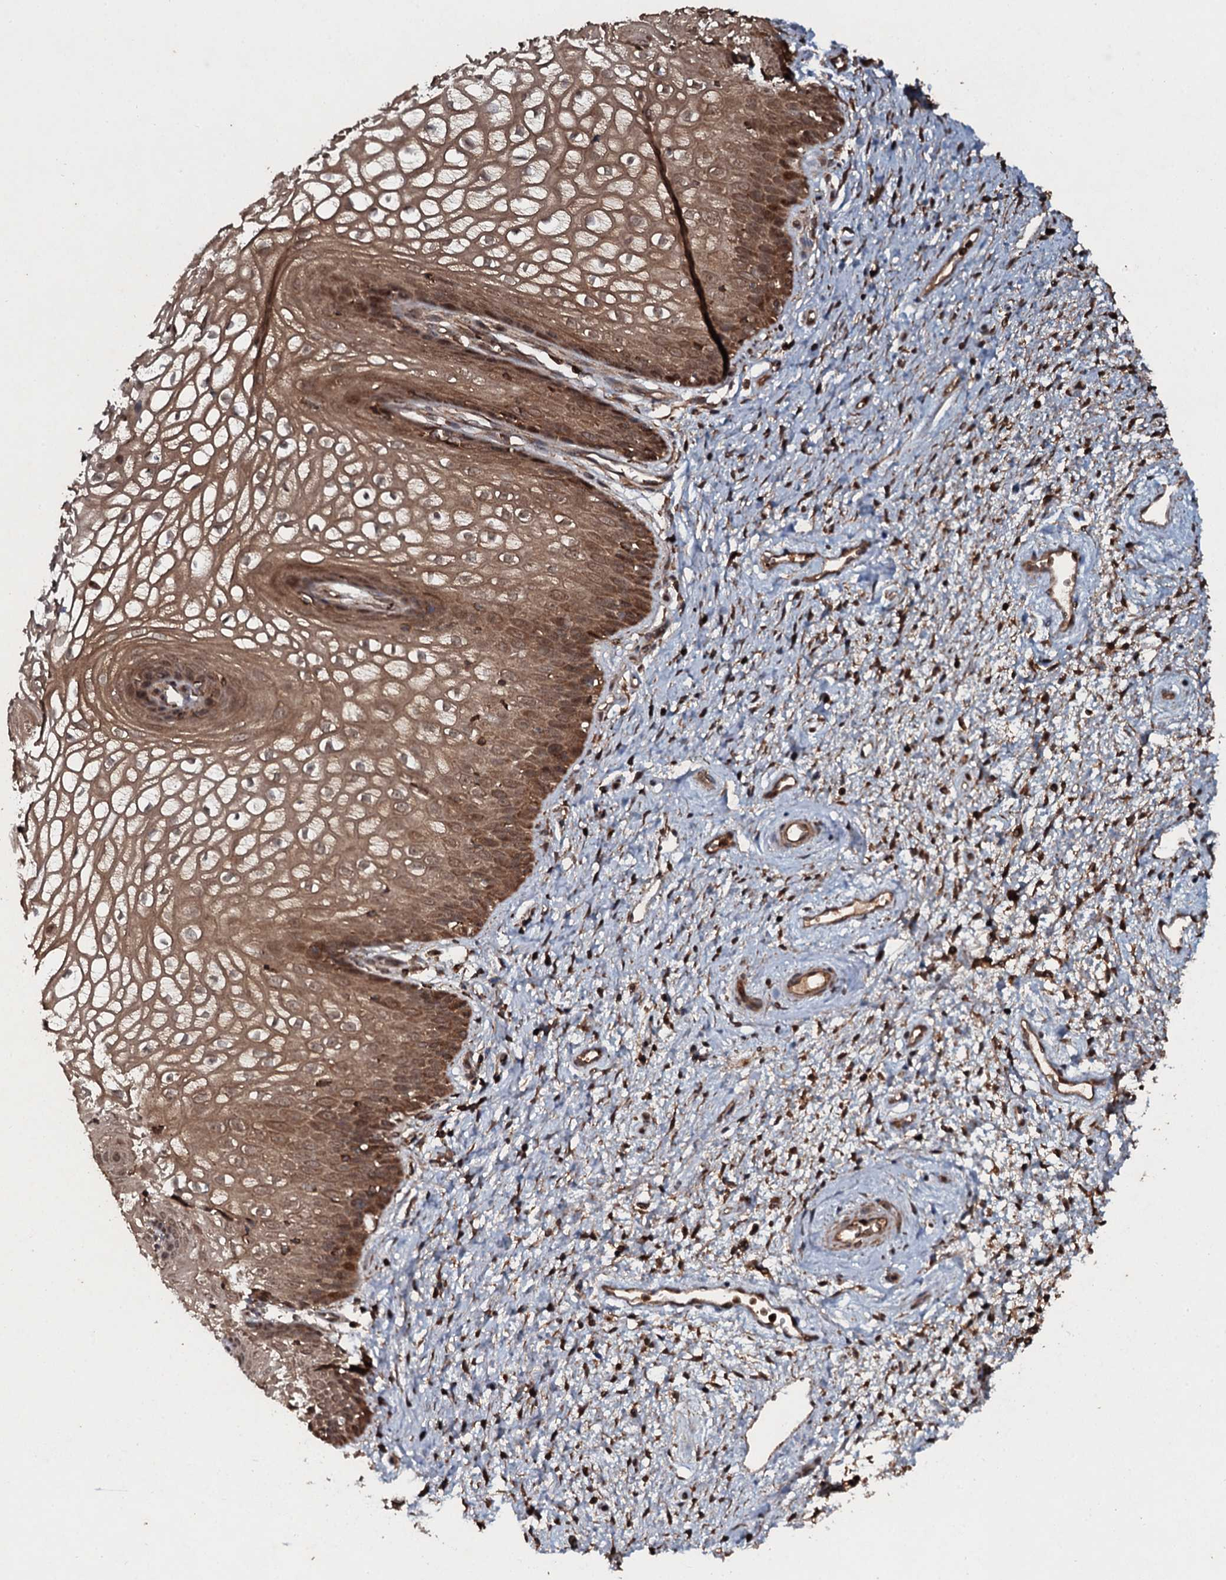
{"staining": {"intensity": "strong", "quantity": "25%-75%", "location": "cytoplasmic/membranous,nuclear"}, "tissue": "vagina", "cell_type": "Squamous epithelial cells", "image_type": "normal", "snomed": [{"axis": "morphology", "description": "Normal tissue, NOS"}, {"axis": "topography", "description": "Vagina"}], "caption": "Brown immunohistochemical staining in benign vagina exhibits strong cytoplasmic/membranous,nuclear expression in about 25%-75% of squamous epithelial cells.", "gene": "ADGRG3", "patient": {"sex": "female", "age": 34}}